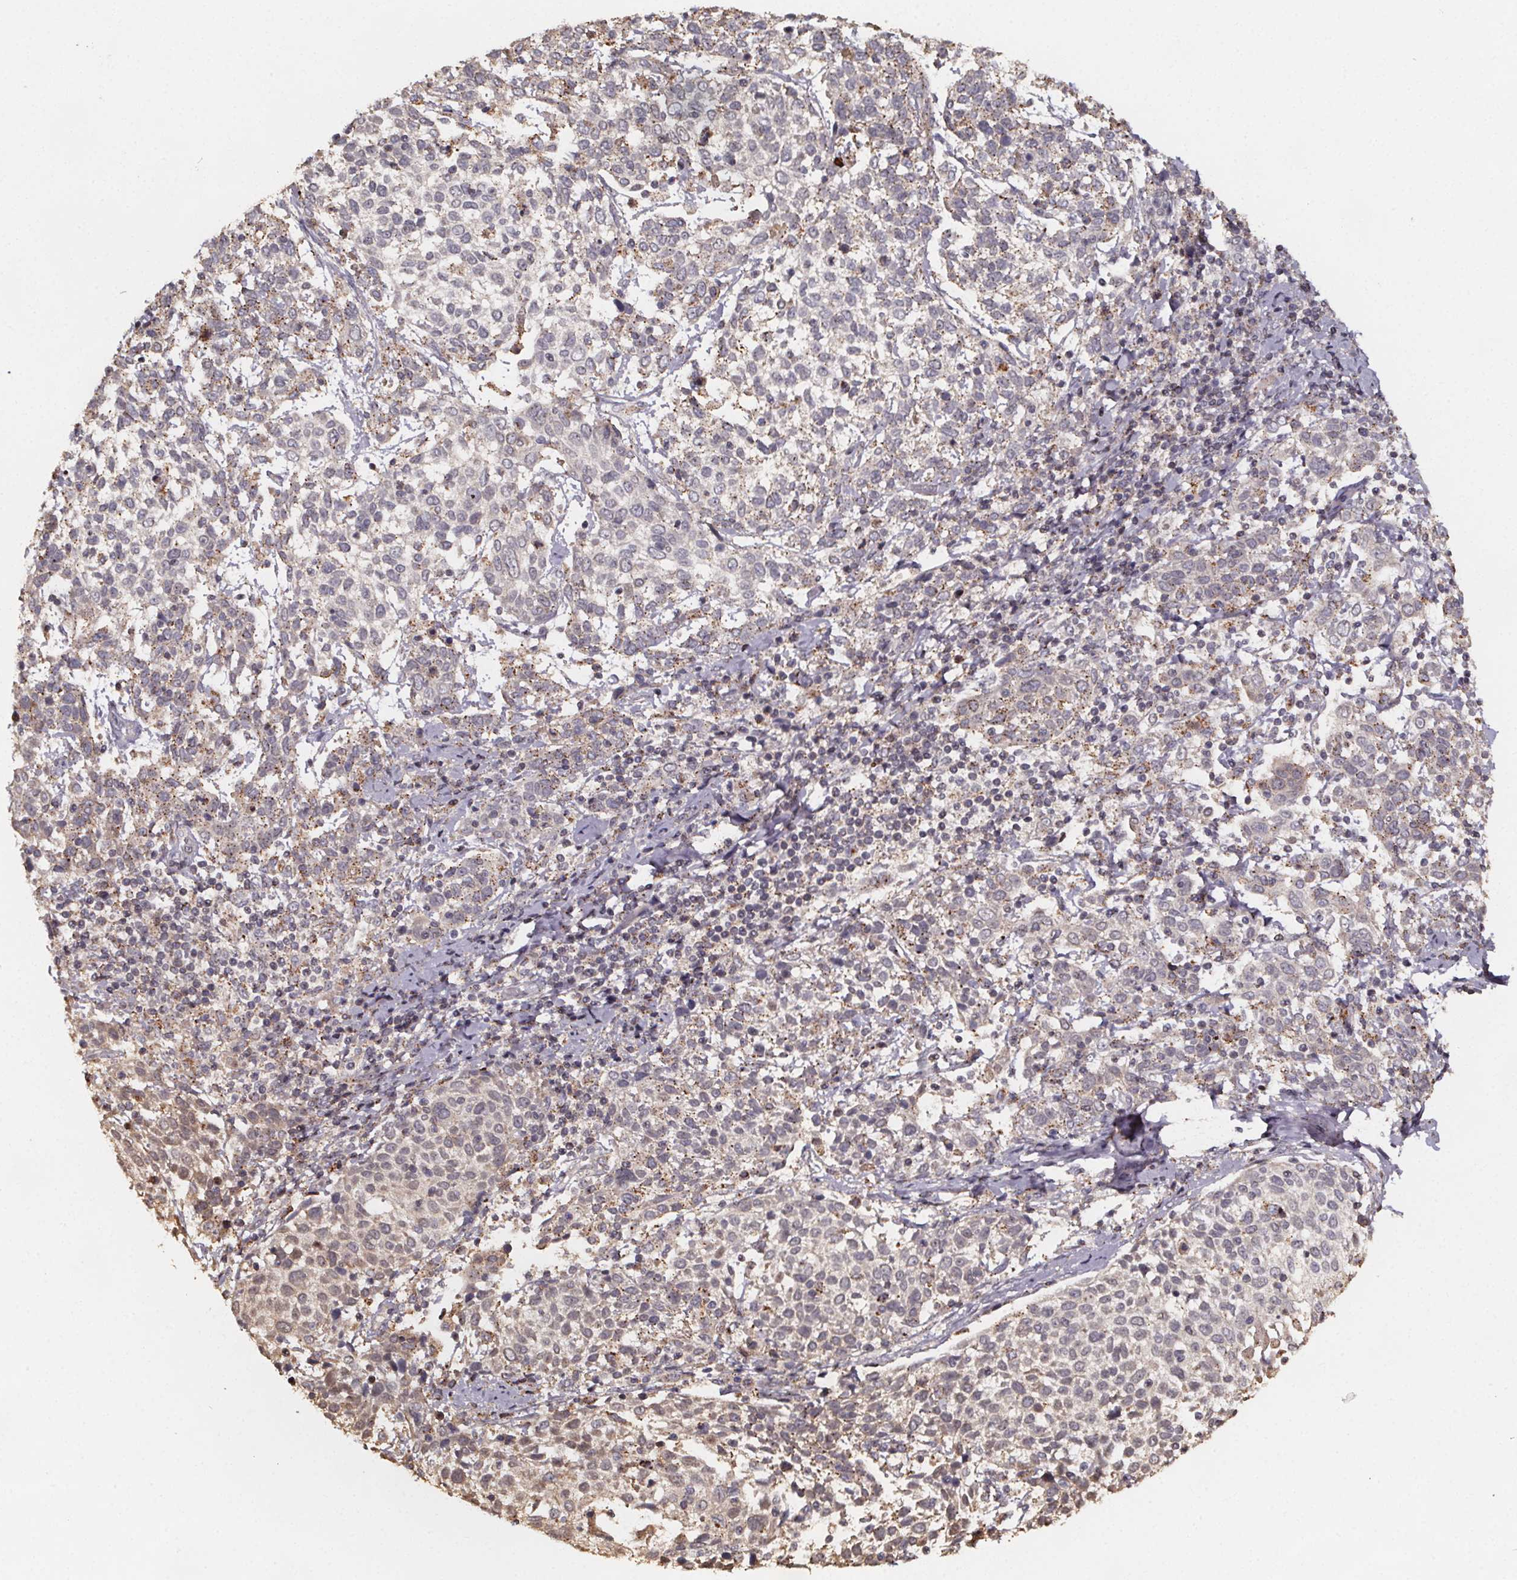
{"staining": {"intensity": "moderate", "quantity": "25%-75%", "location": "cytoplasmic/membranous"}, "tissue": "cervical cancer", "cell_type": "Tumor cells", "image_type": "cancer", "snomed": [{"axis": "morphology", "description": "Squamous cell carcinoma, NOS"}, {"axis": "topography", "description": "Cervix"}], "caption": "Immunohistochemistry (IHC) (DAB) staining of human cervical cancer (squamous cell carcinoma) shows moderate cytoplasmic/membranous protein staining in approximately 25%-75% of tumor cells. (IHC, brightfield microscopy, high magnification).", "gene": "ZNF879", "patient": {"sex": "female", "age": 61}}